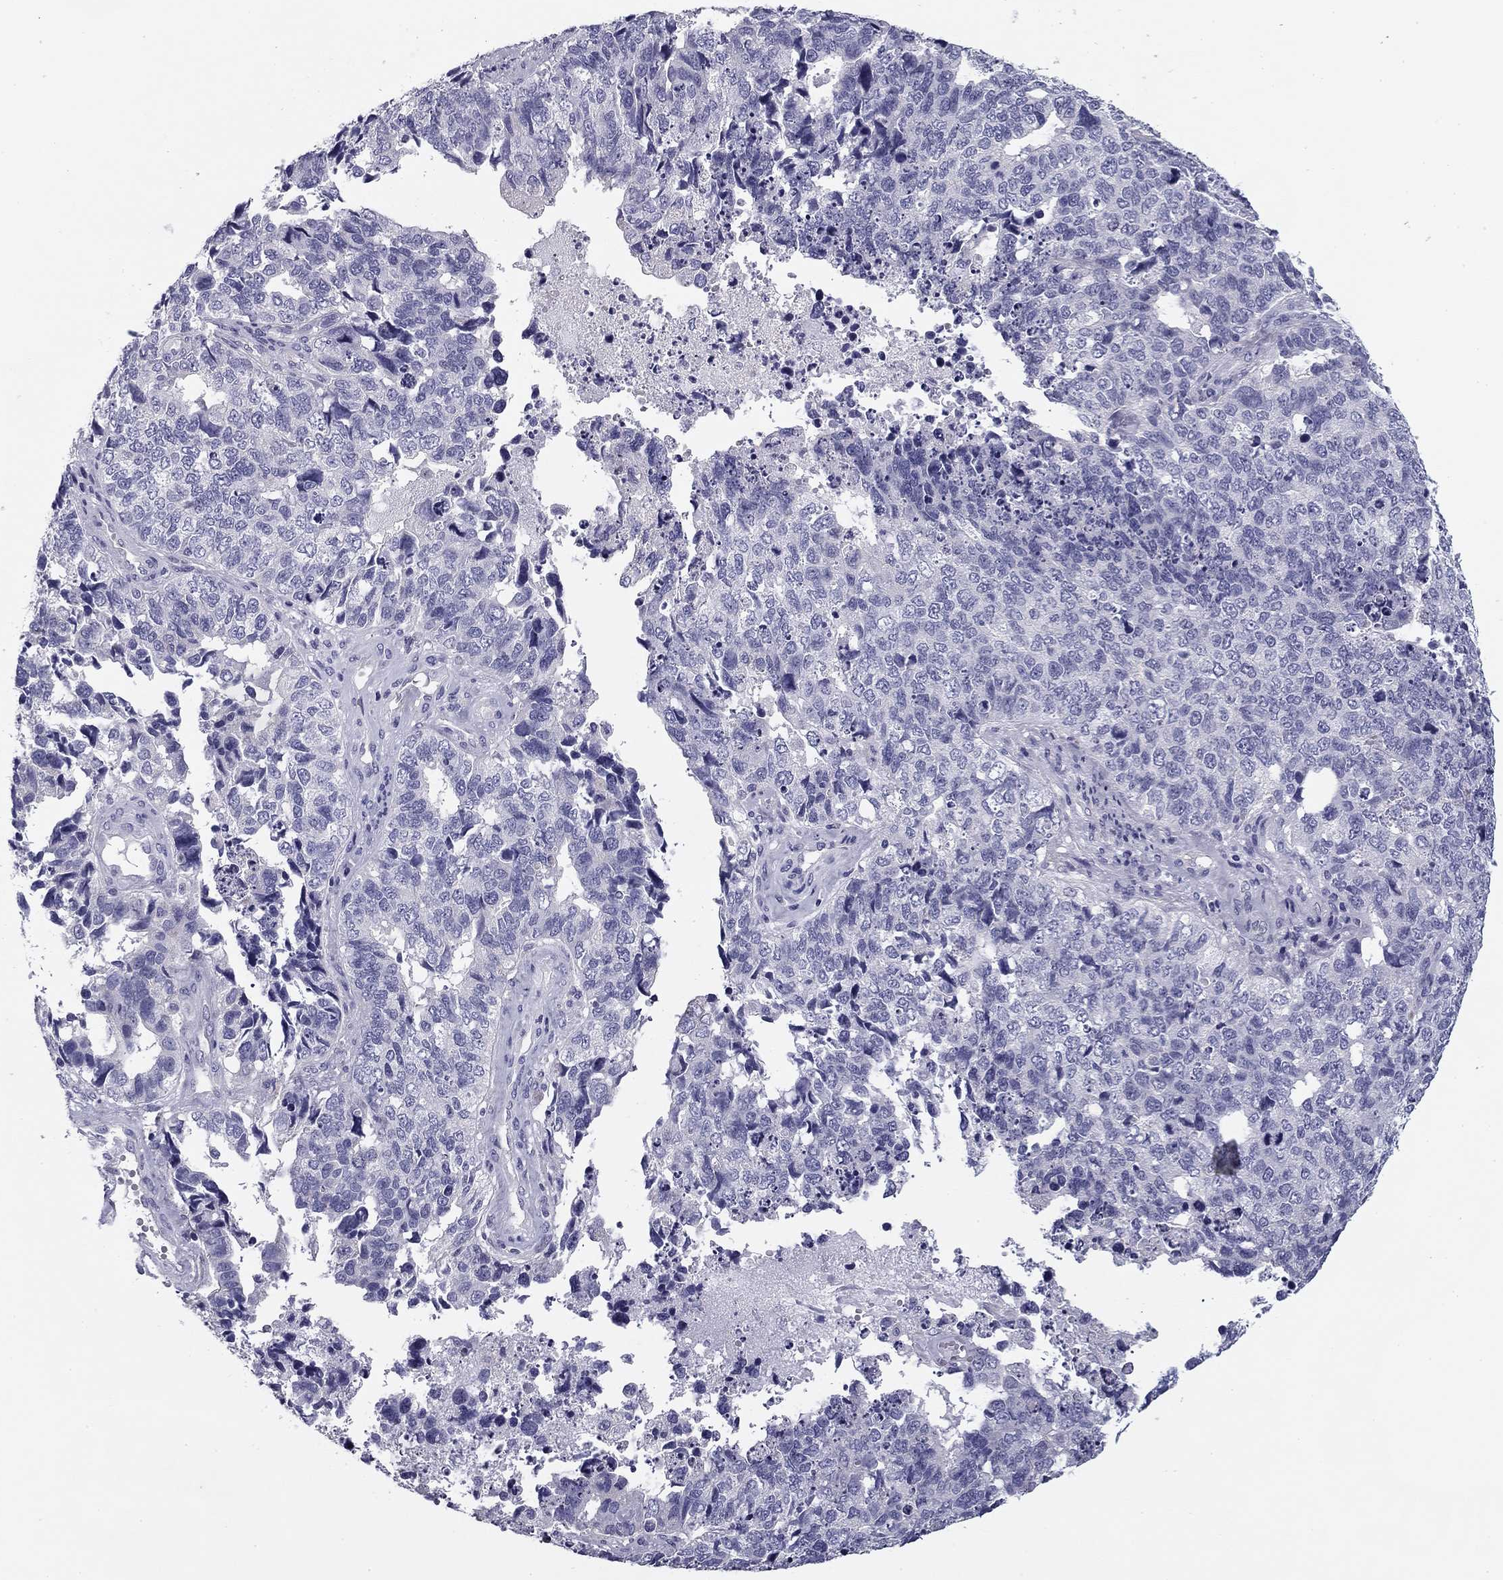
{"staining": {"intensity": "negative", "quantity": "none", "location": "none"}, "tissue": "cervical cancer", "cell_type": "Tumor cells", "image_type": "cancer", "snomed": [{"axis": "morphology", "description": "Squamous cell carcinoma, NOS"}, {"axis": "topography", "description": "Cervix"}], "caption": "Tumor cells show no significant protein staining in squamous cell carcinoma (cervical).", "gene": "FLNC", "patient": {"sex": "female", "age": 63}}